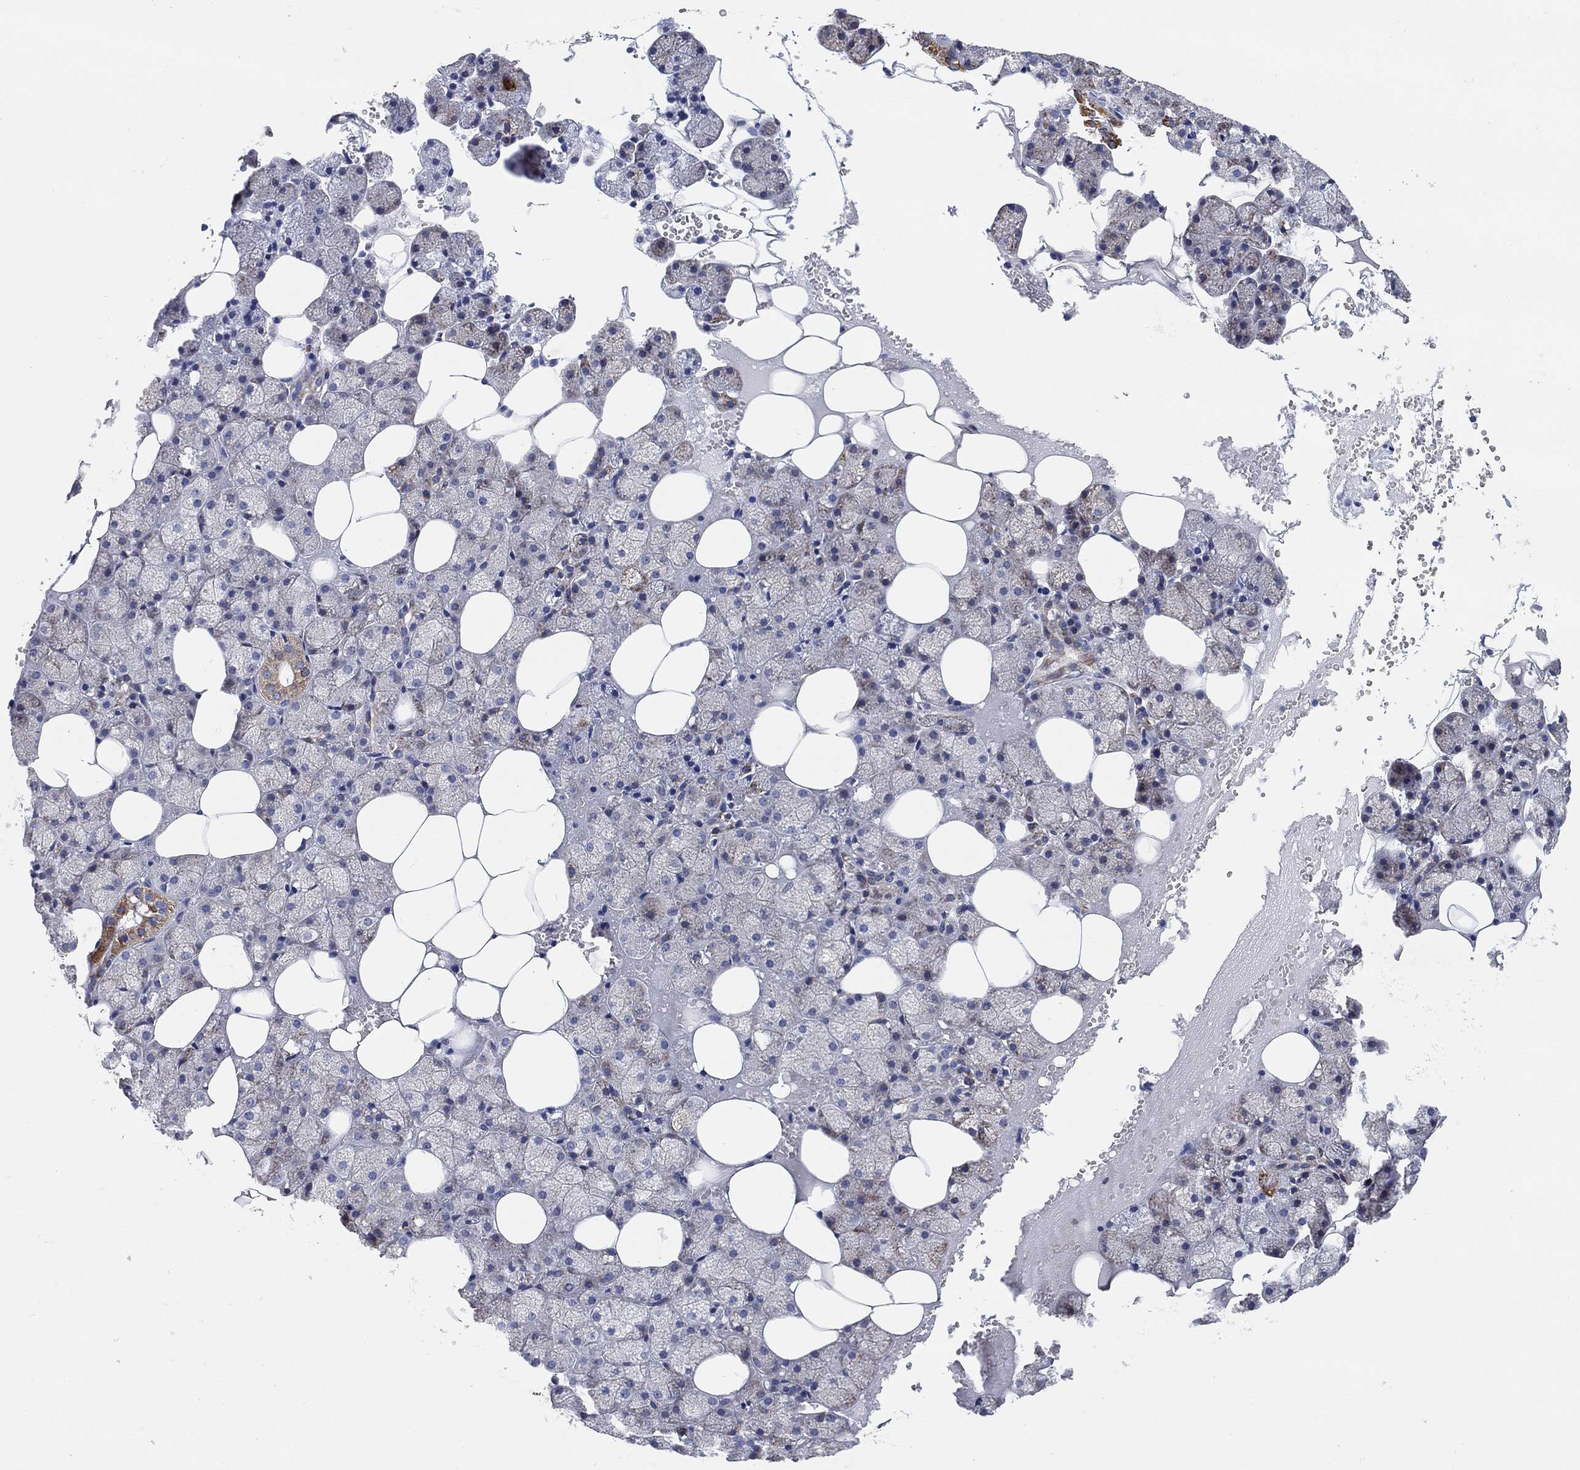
{"staining": {"intensity": "moderate", "quantity": "25%-75%", "location": "cytoplasmic/membranous"}, "tissue": "salivary gland", "cell_type": "Glandular cells", "image_type": "normal", "snomed": [{"axis": "morphology", "description": "Normal tissue, NOS"}, {"axis": "topography", "description": "Salivary gland"}], "caption": "A brown stain labels moderate cytoplasmic/membranous staining of a protein in glandular cells of unremarkable salivary gland. (DAB = brown stain, brightfield microscopy at high magnification).", "gene": "GCAT", "patient": {"sex": "male", "age": 38}}